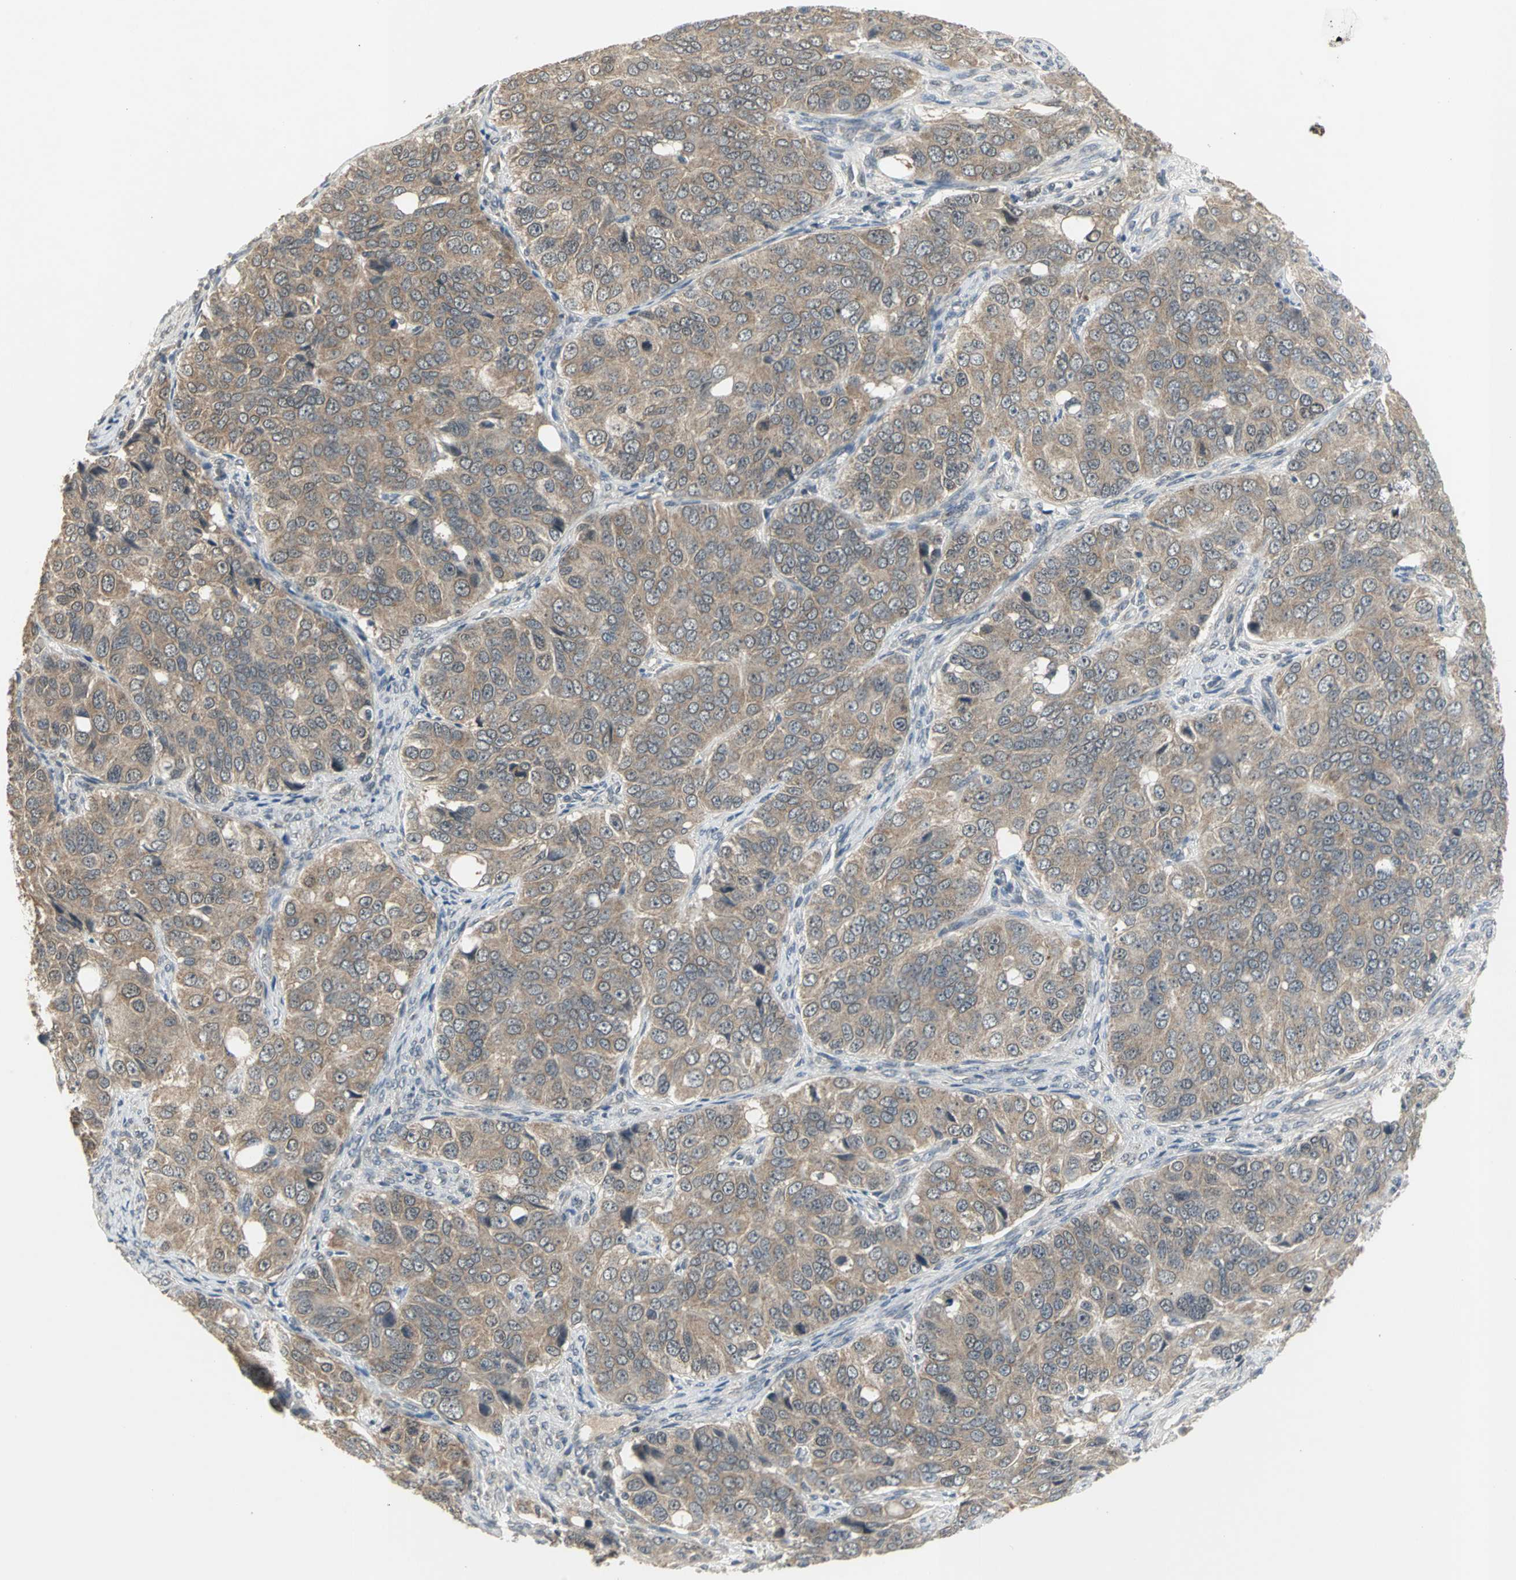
{"staining": {"intensity": "weak", "quantity": ">75%", "location": "cytoplasmic/membranous"}, "tissue": "ovarian cancer", "cell_type": "Tumor cells", "image_type": "cancer", "snomed": [{"axis": "morphology", "description": "Carcinoma, endometroid"}, {"axis": "topography", "description": "Ovary"}], "caption": "A brown stain labels weak cytoplasmic/membranous expression of a protein in endometroid carcinoma (ovarian) tumor cells.", "gene": "KEAP1", "patient": {"sex": "female", "age": 51}}